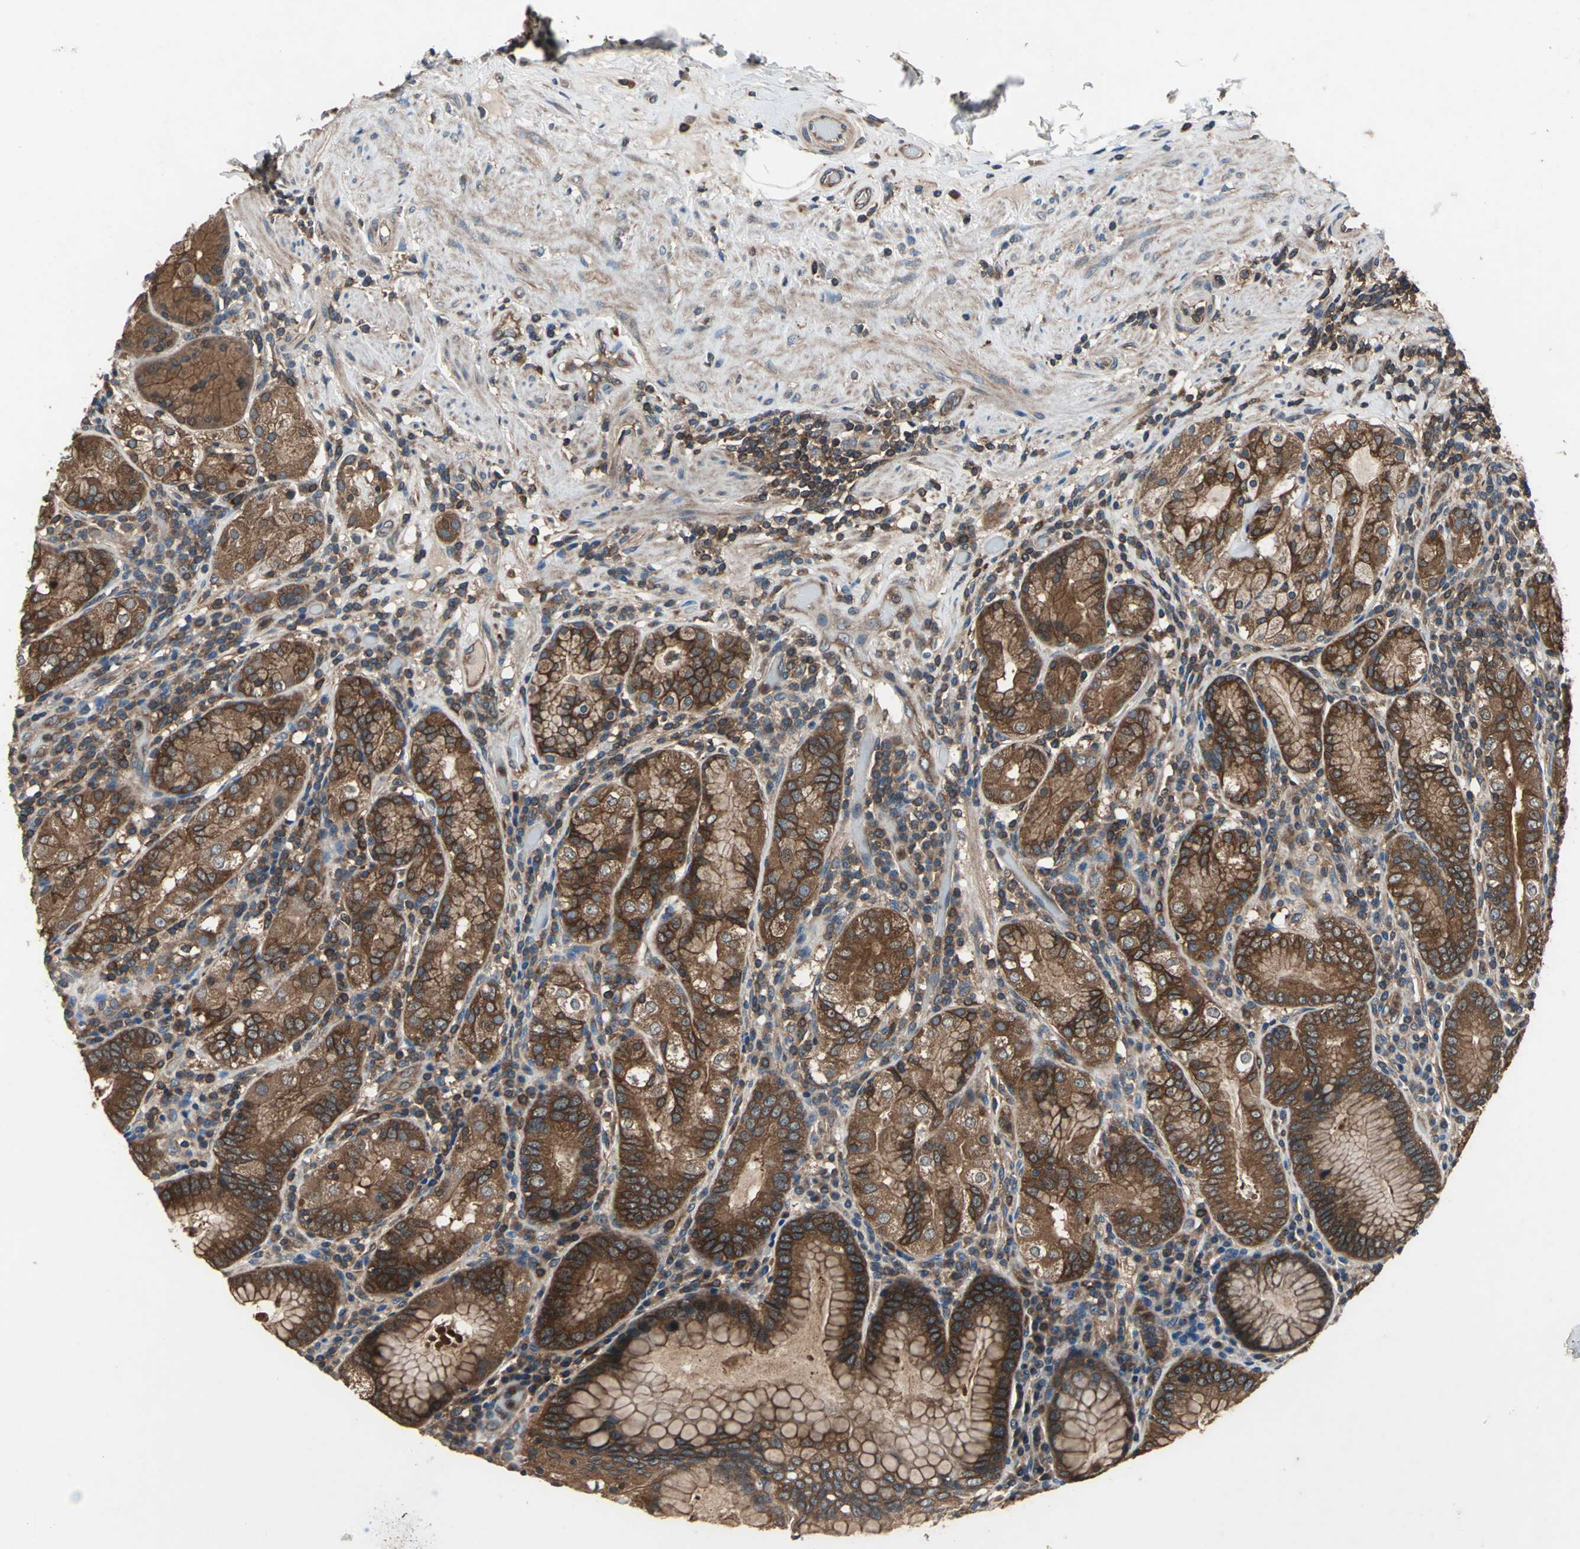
{"staining": {"intensity": "strong", "quantity": ">75%", "location": "cytoplasmic/membranous"}, "tissue": "stomach", "cell_type": "Glandular cells", "image_type": "normal", "snomed": [{"axis": "morphology", "description": "Normal tissue, NOS"}, {"axis": "topography", "description": "Stomach, lower"}], "caption": "IHC photomicrograph of normal human stomach stained for a protein (brown), which reveals high levels of strong cytoplasmic/membranous staining in approximately >75% of glandular cells.", "gene": "CAPN1", "patient": {"sex": "female", "age": 76}}